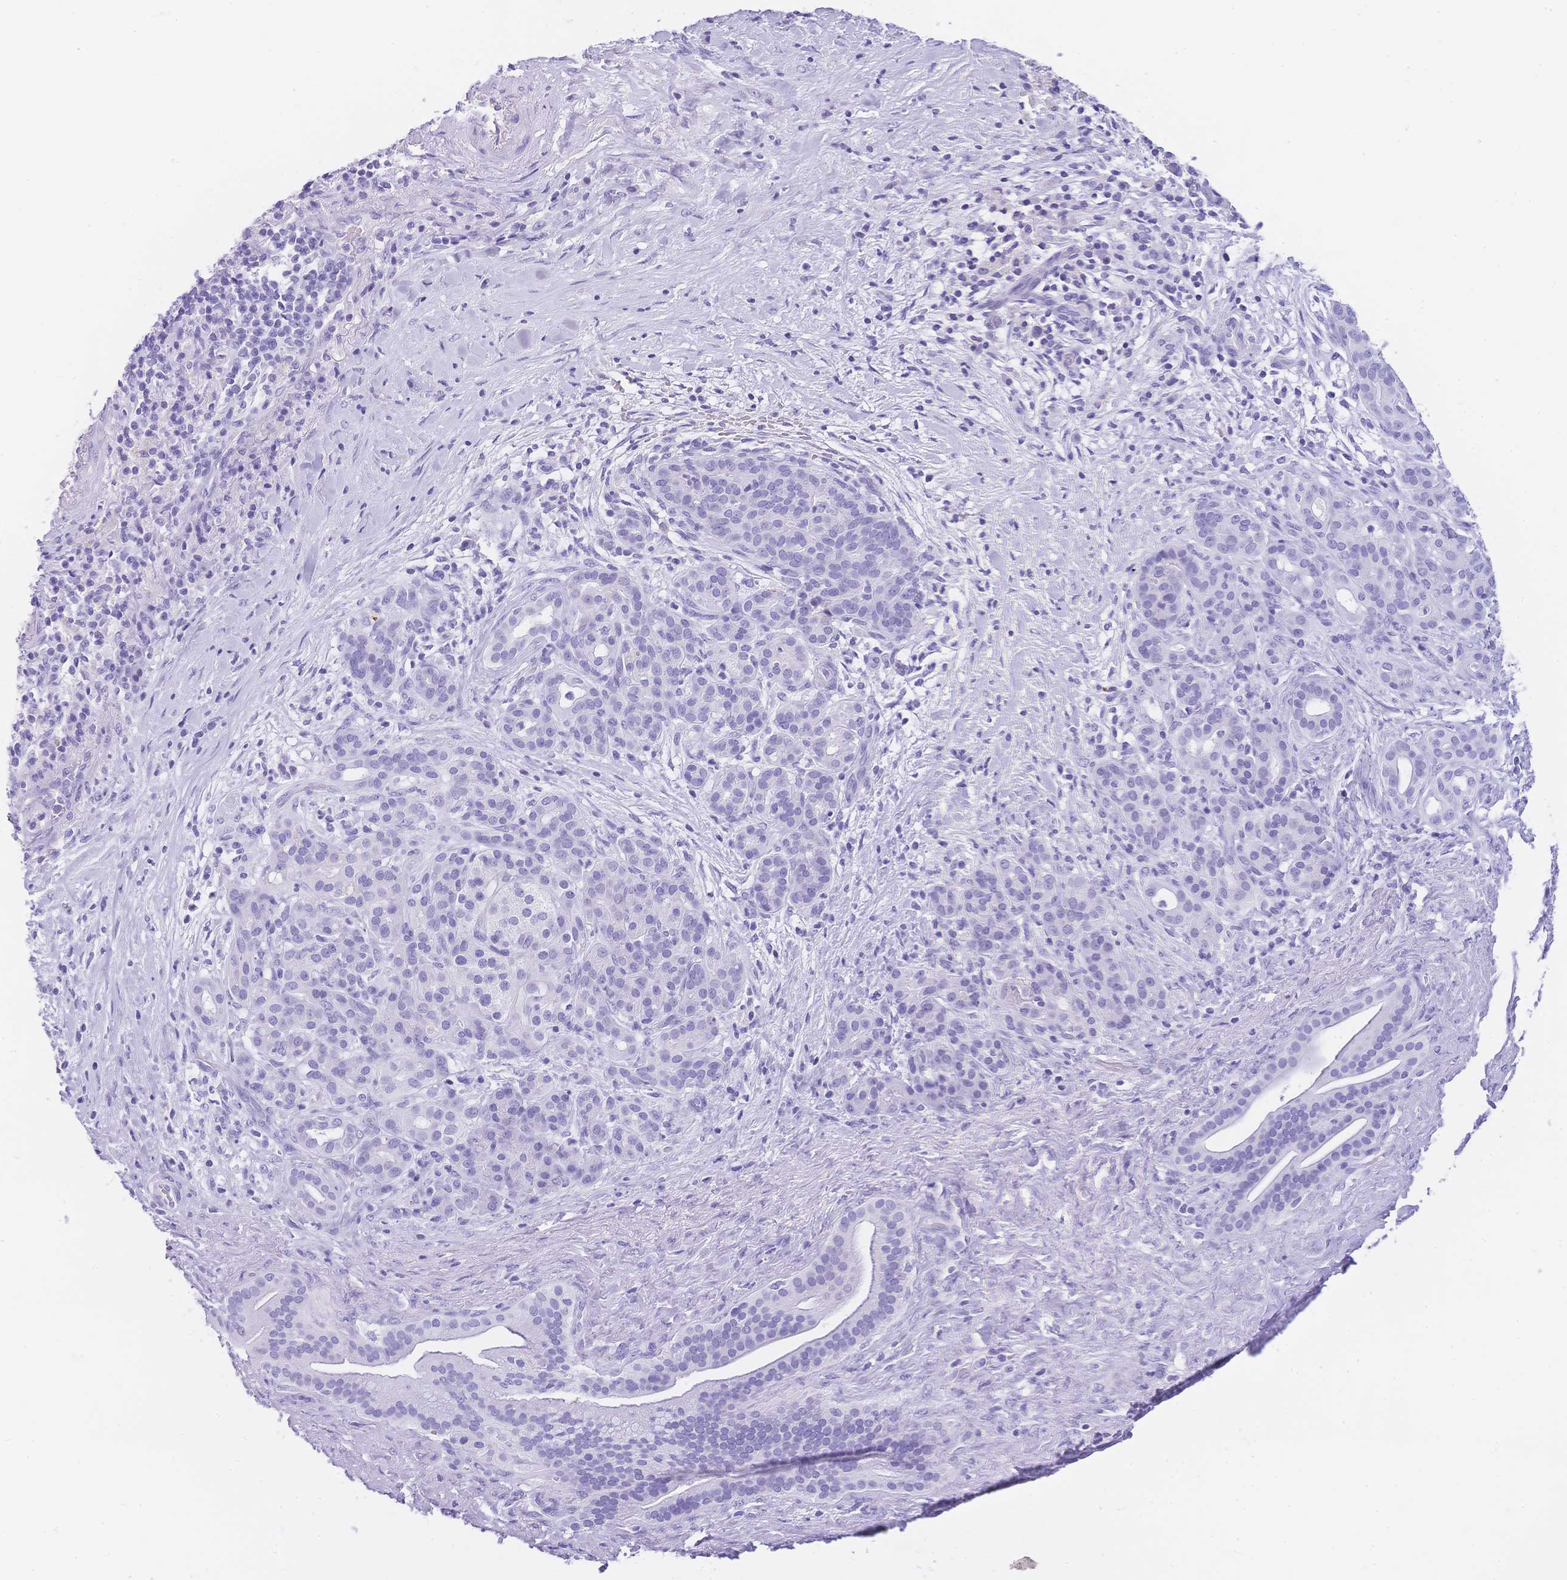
{"staining": {"intensity": "negative", "quantity": "none", "location": "none"}, "tissue": "pancreatic cancer", "cell_type": "Tumor cells", "image_type": "cancer", "snomed": [{"axis": "morphology", "description": "Adenocarcinoma, NOS"}, {"axis": "topography", "description": "Pancreas"}], "caption": "Immunohistochemistry of human pancreatic cancer shows no staining in tumor cells.", "gene": "MUC21", "patient": {"sex": "male", "age": 44}}